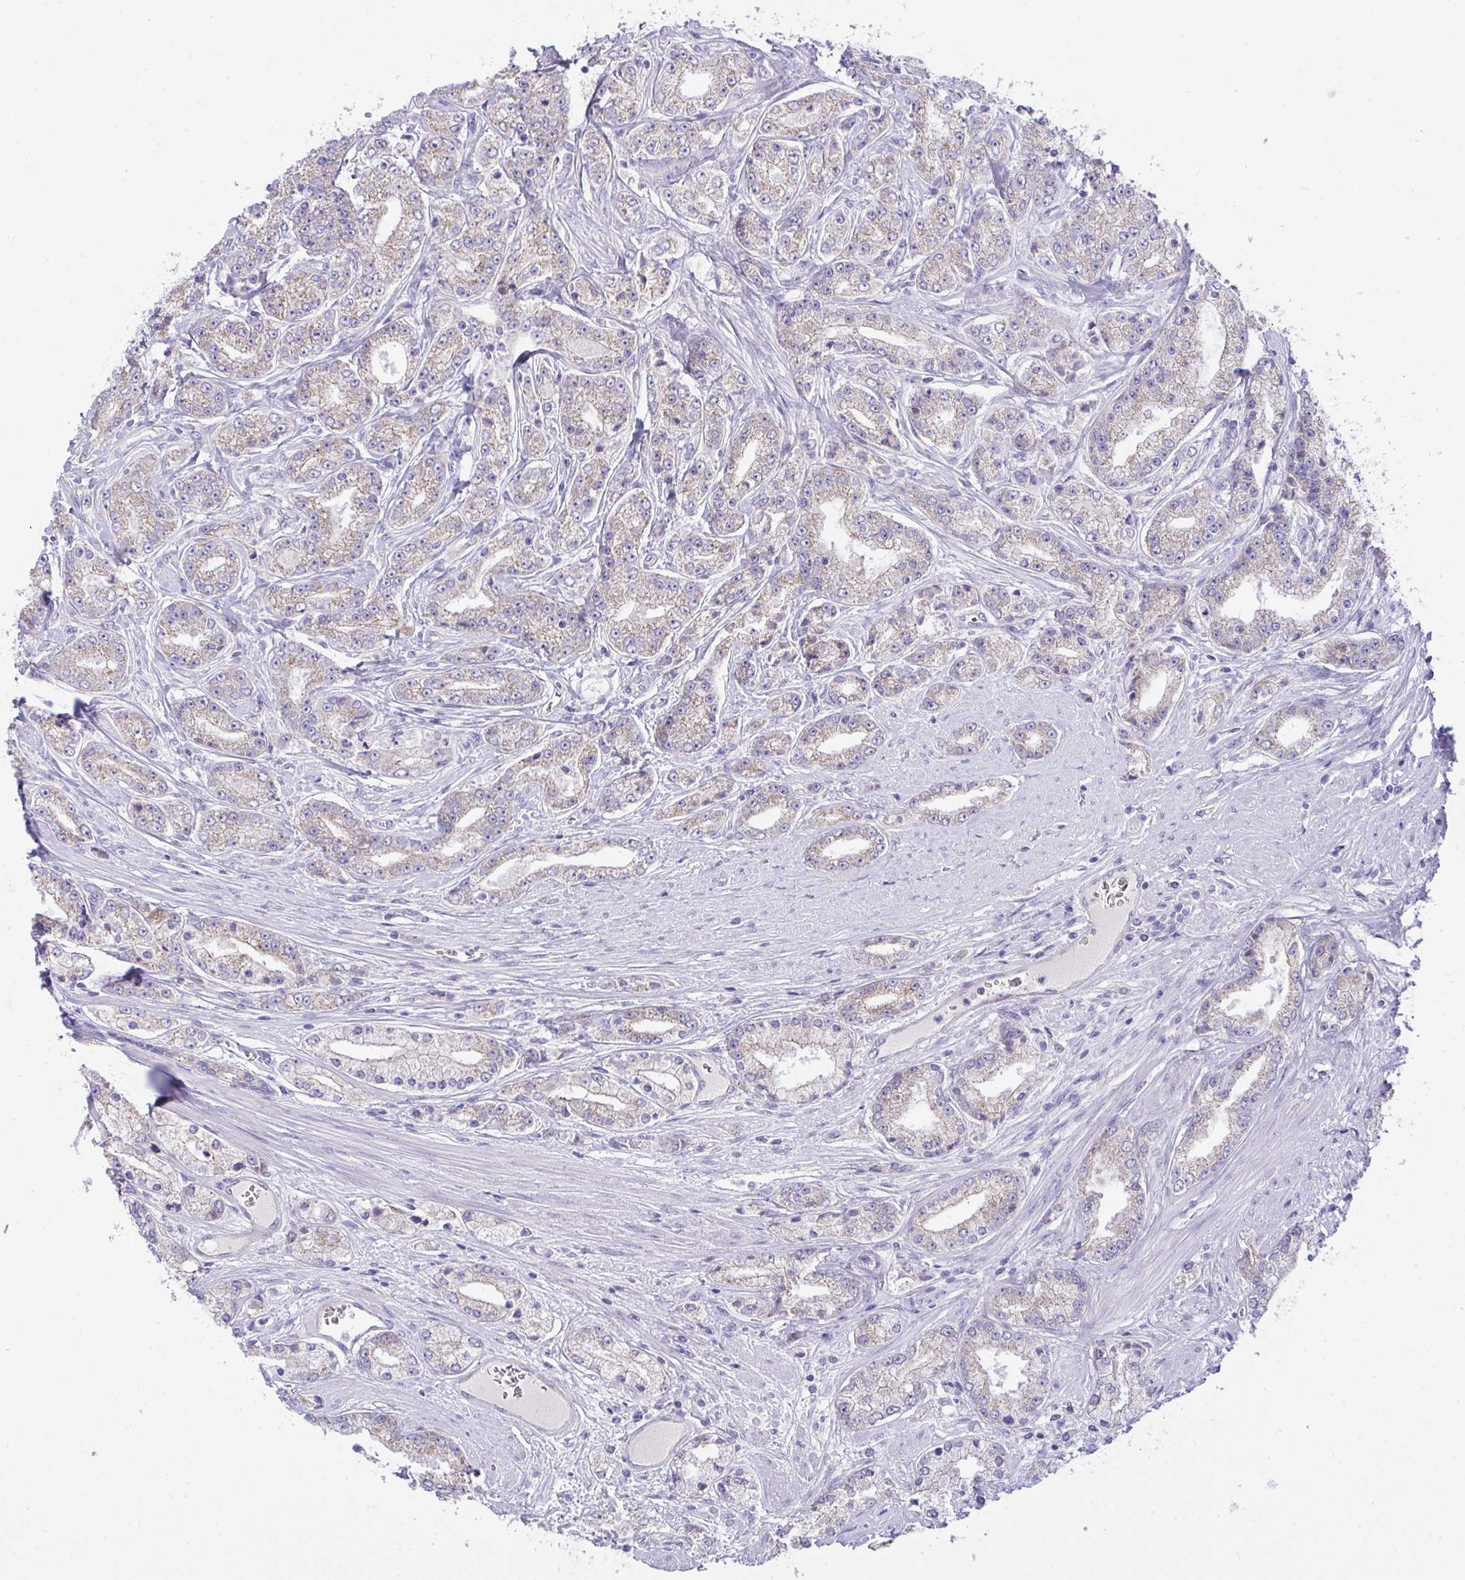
{"staining": {"intensity": "weak", "quantity": ">75%", "location": "cytoplasmic/membranous"}, "tissue": "prostate cancer", "cell_type": "Tumor cells", "image_type": "cancer", "snomed": [{"axis": "morphology", "description": "Adenocarcinoma, High grade"}, {"axis": "topography", "description": "Prostate"}], "caption": "IHC image of human high-grade adenocarcinoma (prostate) stained for a protein (brown), which displays low levels of weak cytoplasmic/membranous expression in approximately >75% of tumor cells.", "gene": "PLA2G12B", "patient": {"sex": "male", "age": 66}}